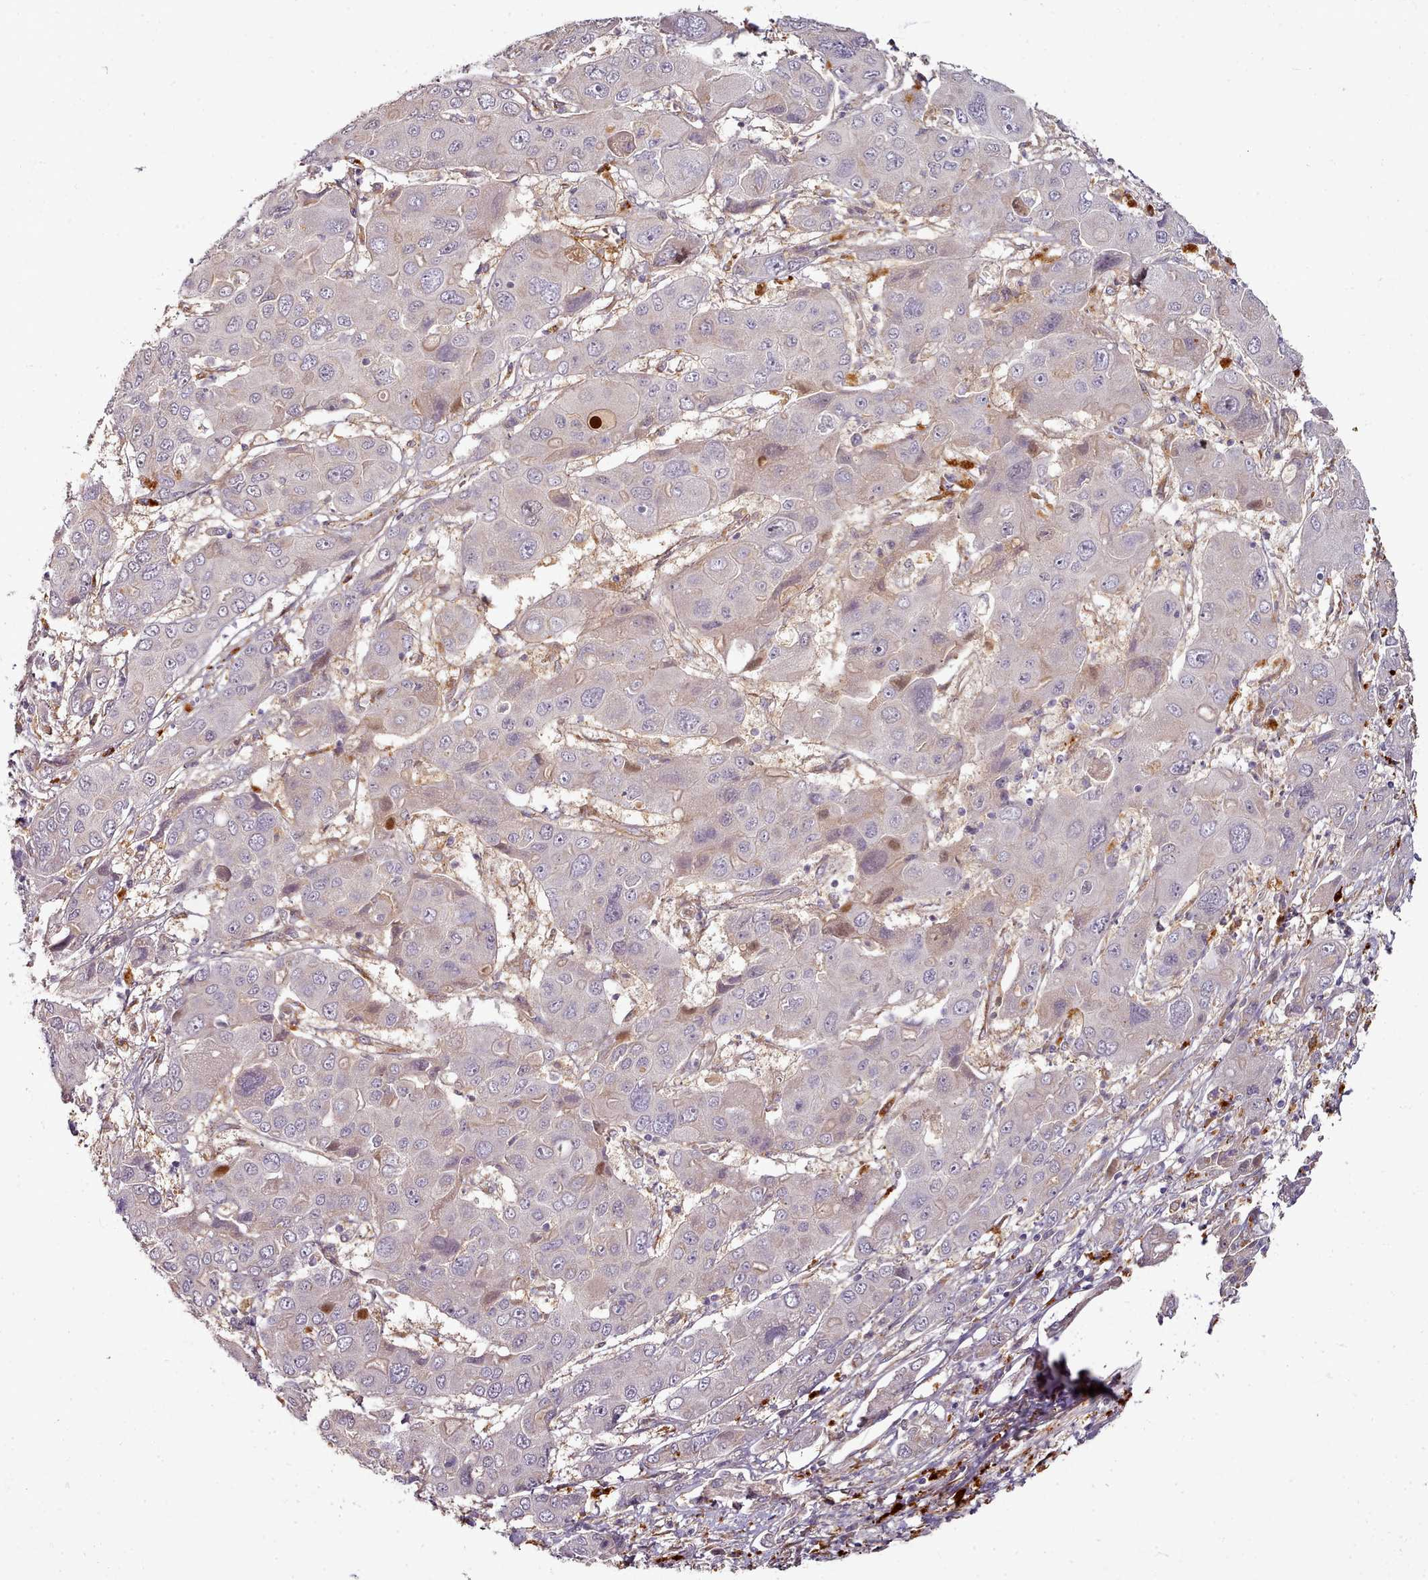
{"staining": {"intensity": "weak", "quantity": "<25%", "location": "cytoplasmic/membranous,nuclear"}, "tissue": "liver cancer", "cell_type": "Tumor cells", "image_type": "cancer", "snomed": [{"axis": "morphology", "description": "Cholangiocarcinoma"}, {"axis": "topography", "description": "Liver"}], "caption": "This is a micrograph of immunohistochemistry (IHC) staining of liver cancer, which shows no expression in tumor cells. The staining is performed using DAB brown chromogen with nuclei counter-stained in using hematoxylin.", "gene": "C1QTNF5", "patient": {"sex": "male", "age": 67}}